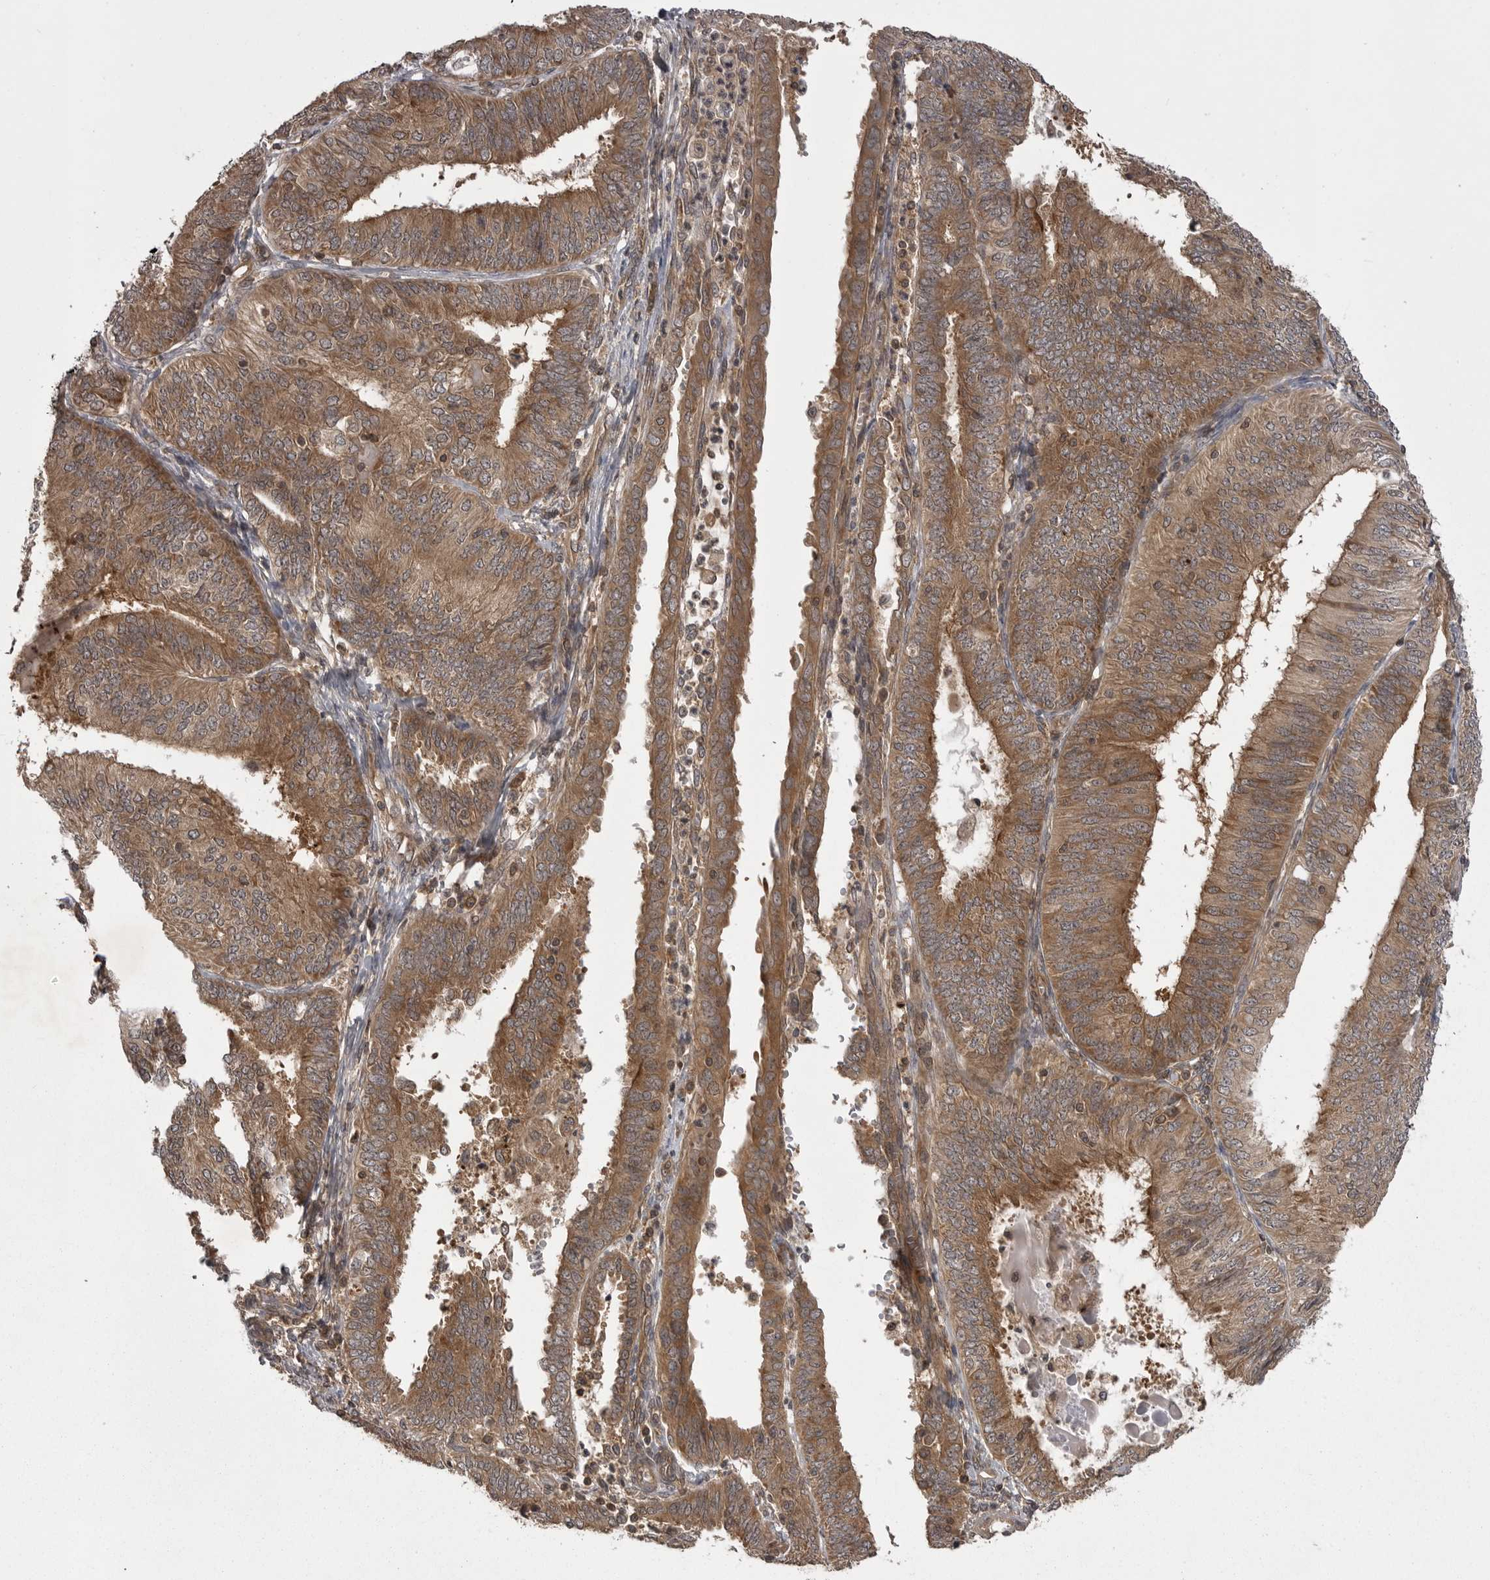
{"staining": {"intensity": "moderate", "quantity": ">75%", "location": "cytoplasmic/membranous"}, "tissue": "endometrial cancer", "cell_type": "Tumor cells", "image_type": "cancer", "snomed": [{"axis": "morphology", "description": "Adenocarcinoma, NOS"}, {"axis": "topography", "description": "Endometrium"}], "caption": "Tumor cells demonstrate moderate cytoplasmic/membranous positivity in approximately >75% of cells in endometrial cancer (adenocarcinoma). (brown staining indicates protein expression, while blue staining denotes nuclei).", "gene": "STK24", "patient": {"sex": "female", "age": 58}}